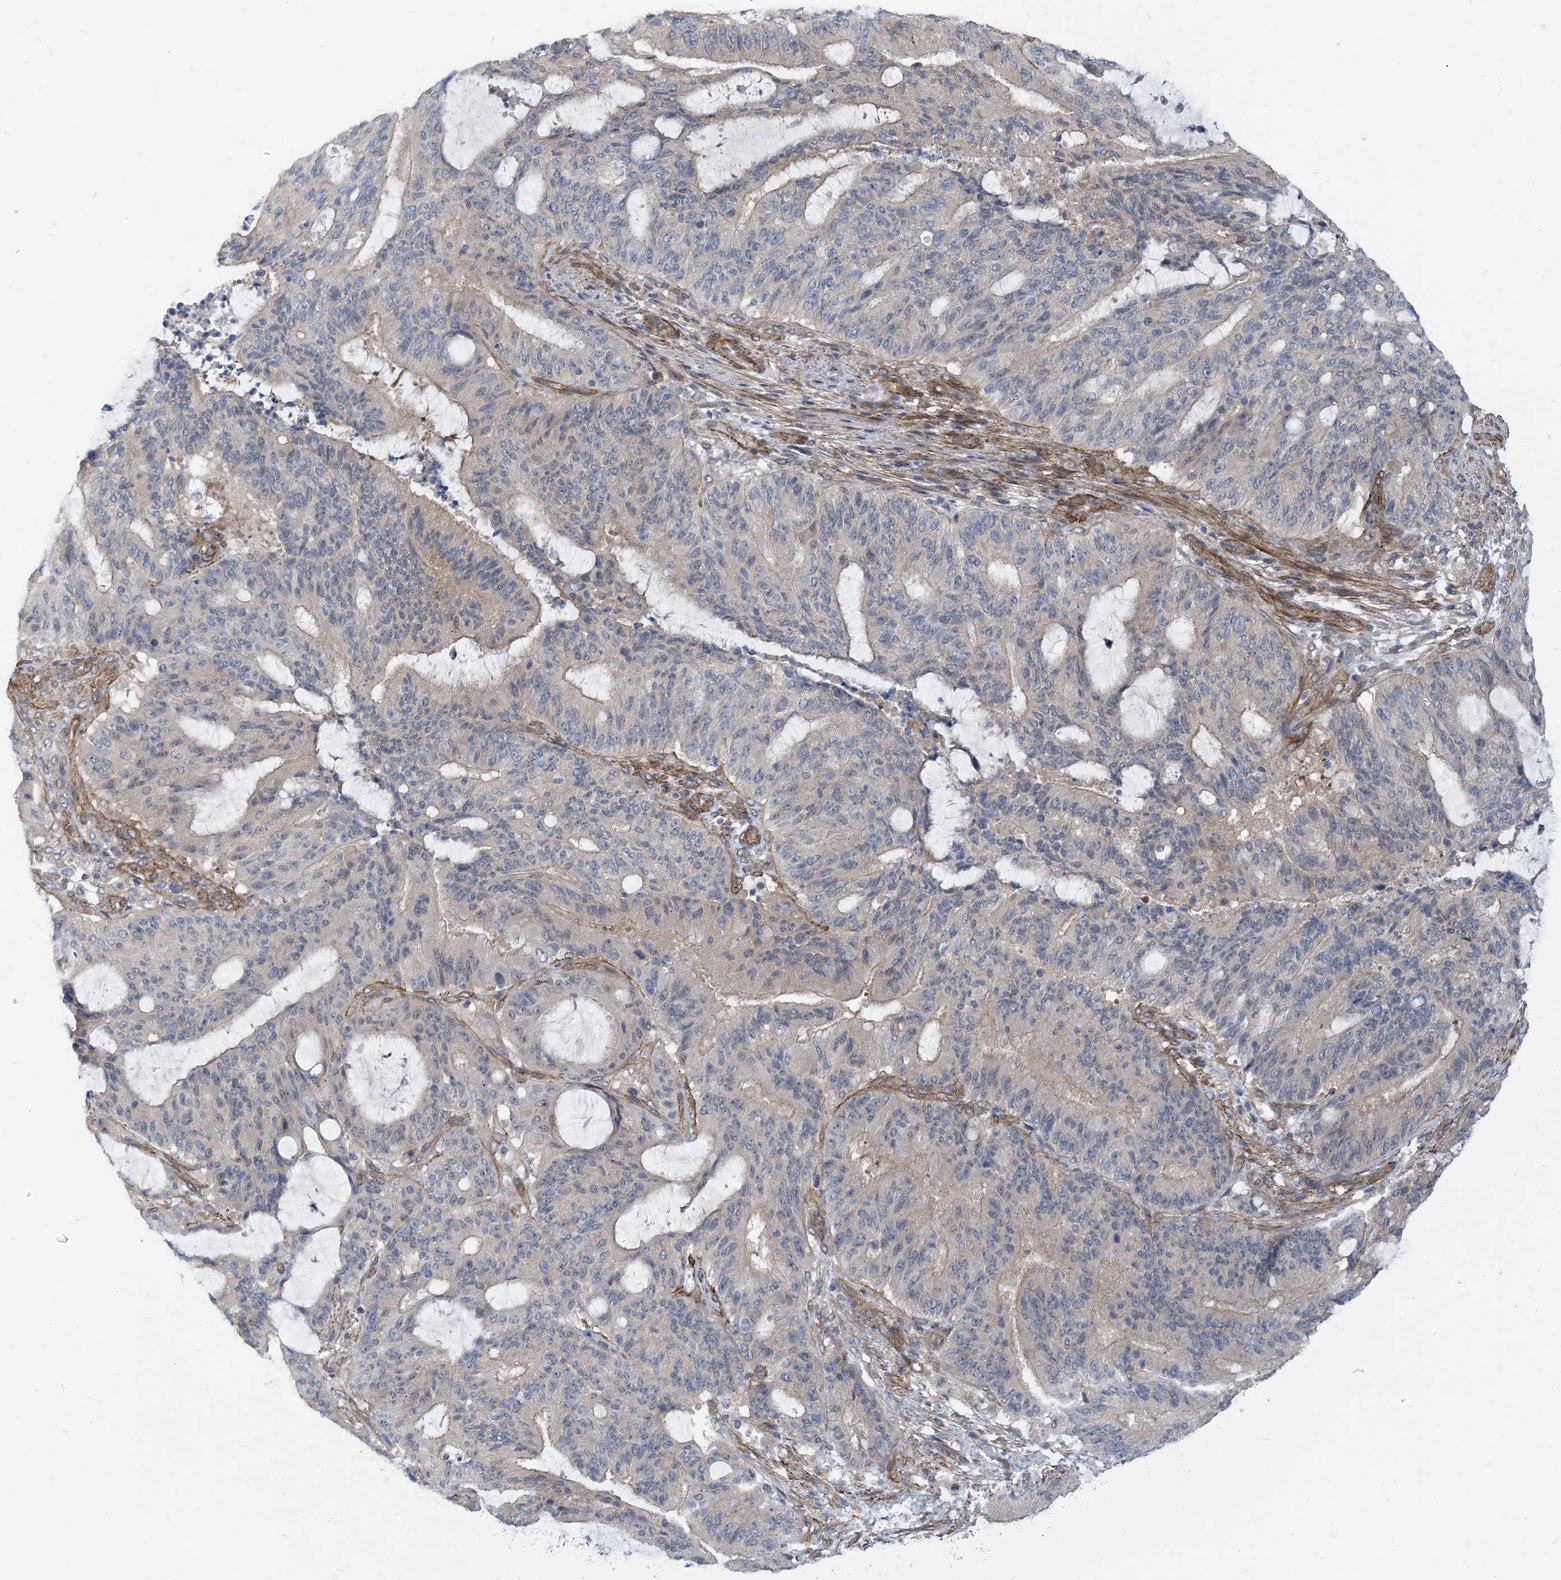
{"staining": {"intensity": "weak", "quantity": "<25%", "location": "cytoplasmic/membranous"}, "tissue": "liver cancer", "cell_type": "Tumor cells", "image_type": "cancer", "snomed": [{"axis": "morphology", "description": "Normal tissue, NOS"}, {"axis": "morphology", "description": "Cholangiocarcinoma"}, {"axis": "topography", "description": "Liver"}, {"axis": "topography", "description": "Peripheral nerve tissue"}], "caption": "IHC histopathology image of neoplastic tissue: human cholangiocarcinoma (liver) stained with DAB (3,3'-diaminobenzidine) displays no significant protein staining in tumor cells.", "gene": "PLEKHA3", "patient": {"sex": "female", "age": 73}}